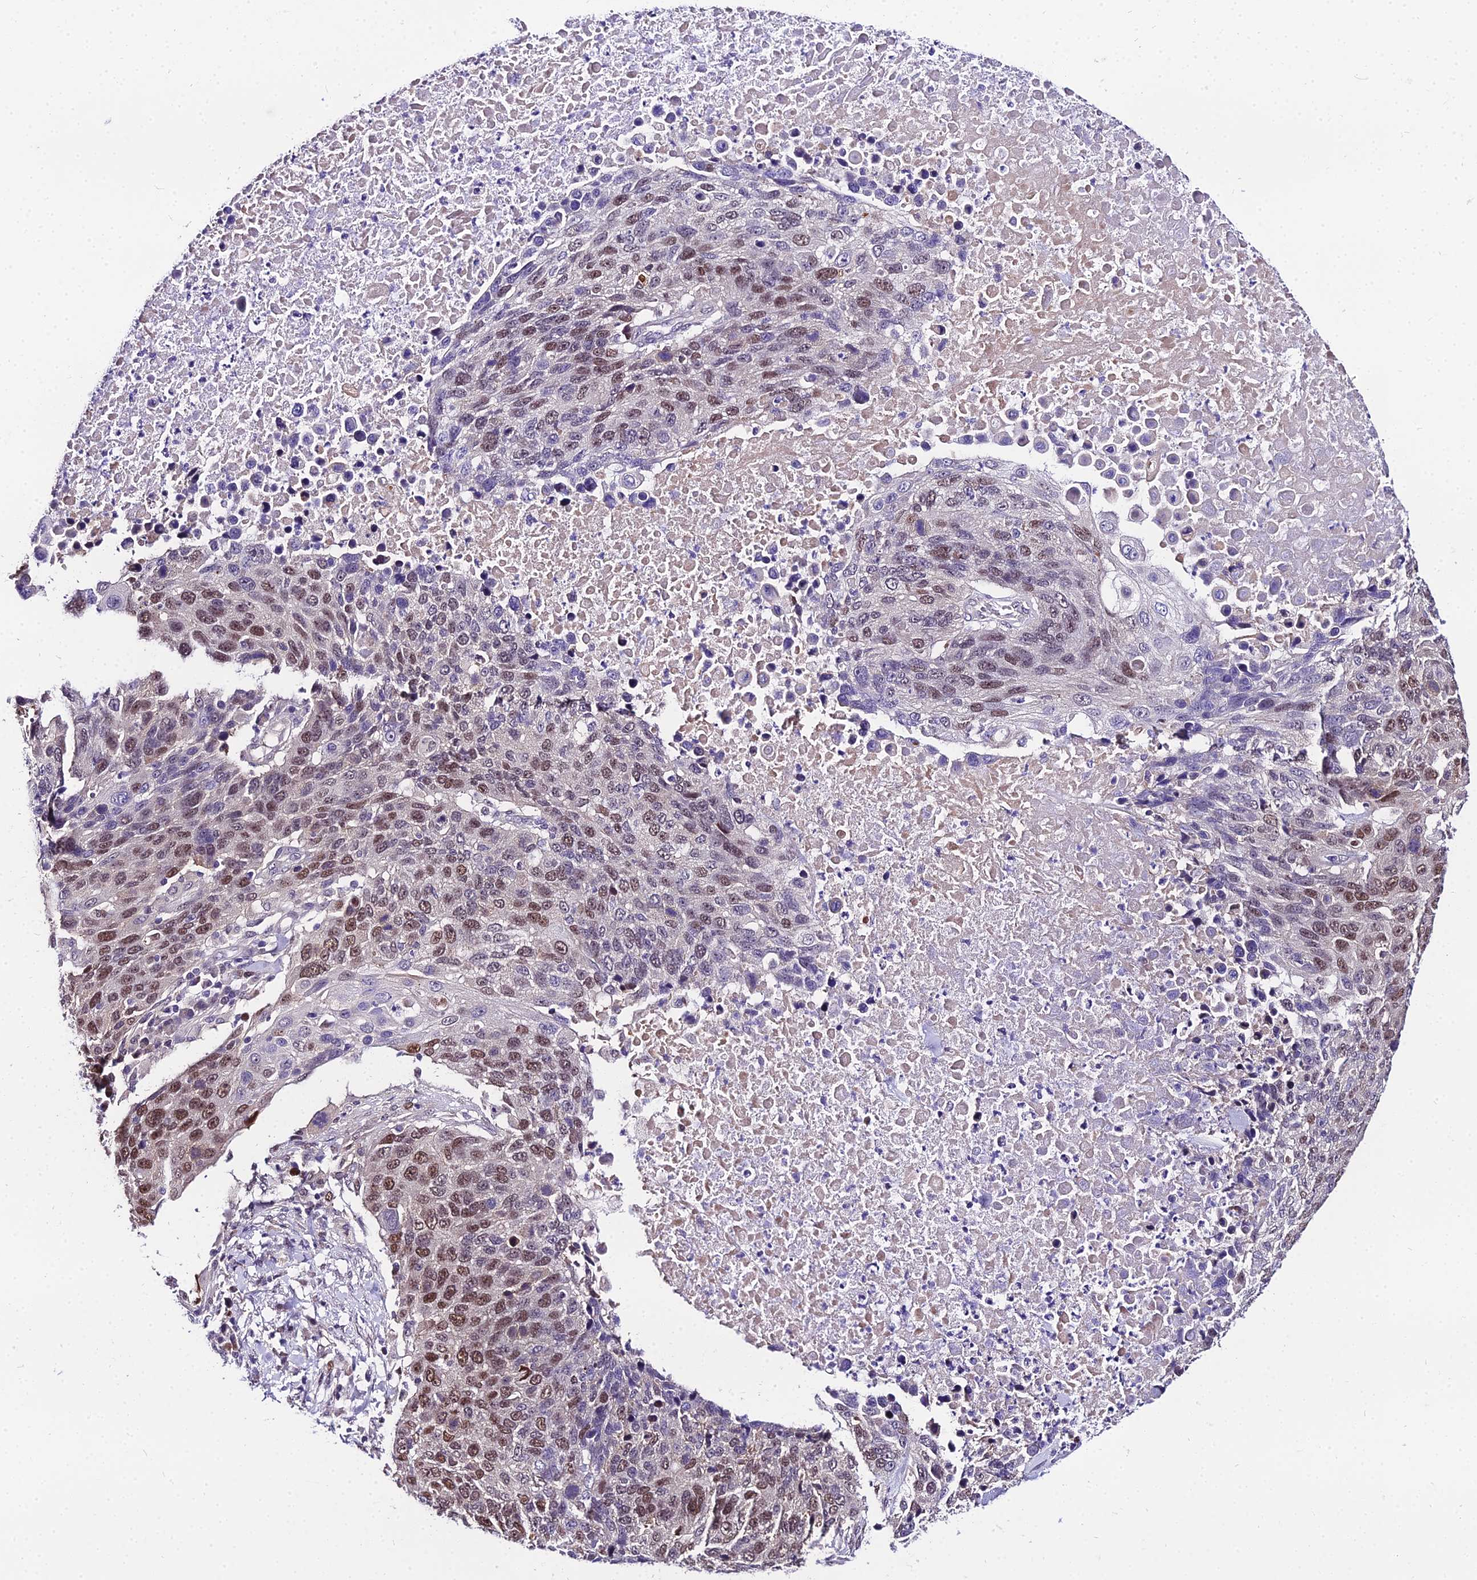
{"staining": {"intensity": "moderate", "quantity": "25%-75%", "location": "nuclear"}, "tissue": "lung cancer", "cell_type": "Tumor cells", "image_type": "cancer", "snomed": [{"axis": "morphology", "description": "Normal tissue, NOS"}, {"axis": "morphology", "description": "Squamous cell carcinoma, NOS"}, {"axis": "topography", "description": "Lymph node"}, {"axis": "topography", "description": "Lung"}], "caption": "Human lung cancer (squamous cell carcinoma) stained with a protein marker displays moderate staining in tumor cells.", "gene": "TRIML2", "patient": {"sex": "male", "age": 66}}